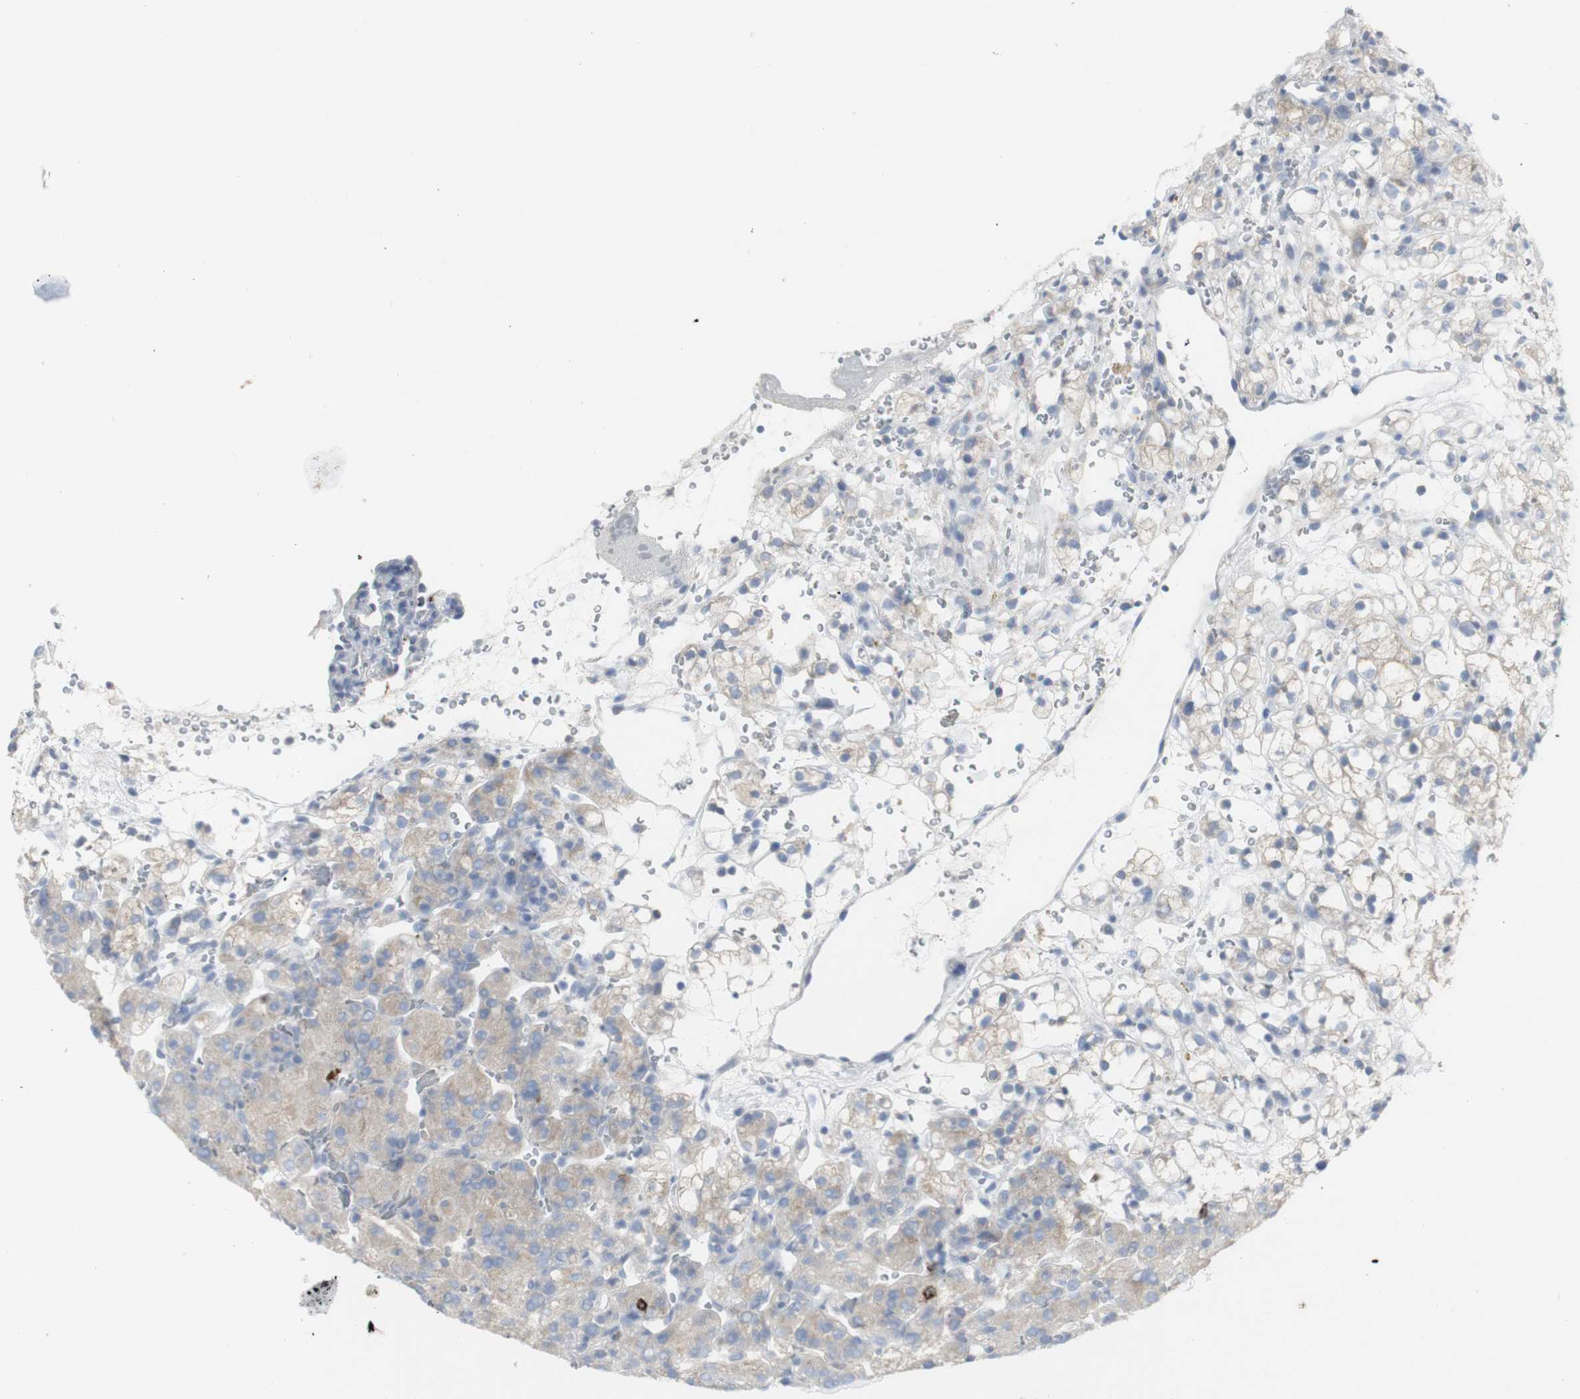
{"staining": {"intensity": "weak", "quantity": "25%-75%", "location": "cytoplasmic/membranous"}, "tissue": "renal cancer", "cell_type": "Tumor cells", "image_type": "cancer", "snomed": [{"axis": "morphology", "description": "Adenocarcinoma, NOS"}, {"axis": "topography", "description": "Kidney"}], "caption": "Renal cancer stained with IHC reveals weak cytoplasmic/membranous expression in about 25%-75% of tumor cells.", "gene": "CD207", "patient": {"sex": "male", "age": 61}}